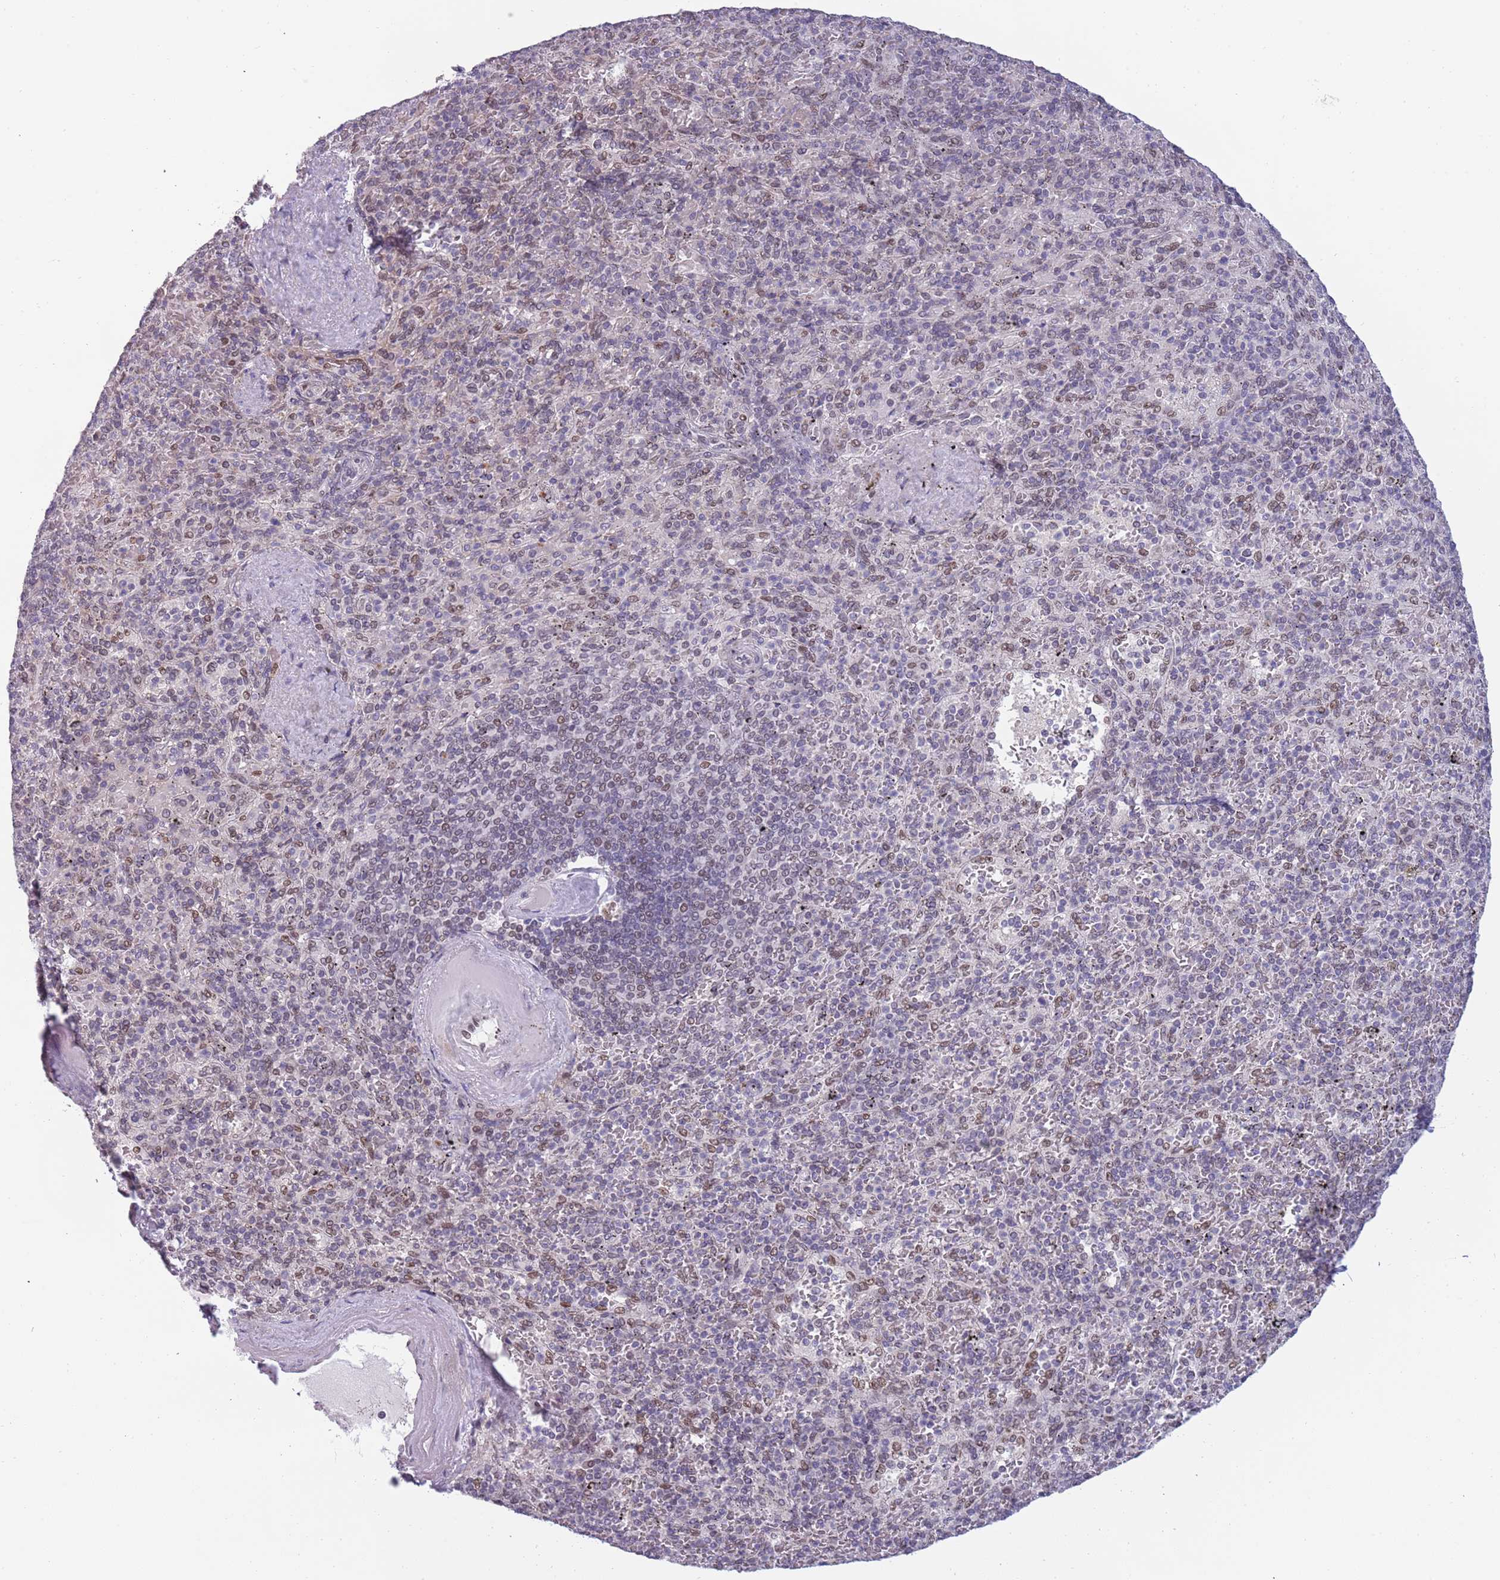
{"staining": {"intensity": "weak", "quantity": "<25%", "location": "nuclear"}, "tissue": "spleen", "cell_type": "Cells in red pulp", "image_type": "normal", "snomed": [{"axis": "morphology", "description": "Normal tissue, NOS"}, {"axis": "topography", "description": "Spleen"}], "caption": "Immunohistochemistry (IHC) of normal spleen displays no expression in cells in red pulp.", "gene": "KLHDC2", "patient": {"sex": "male", "age": 82}}